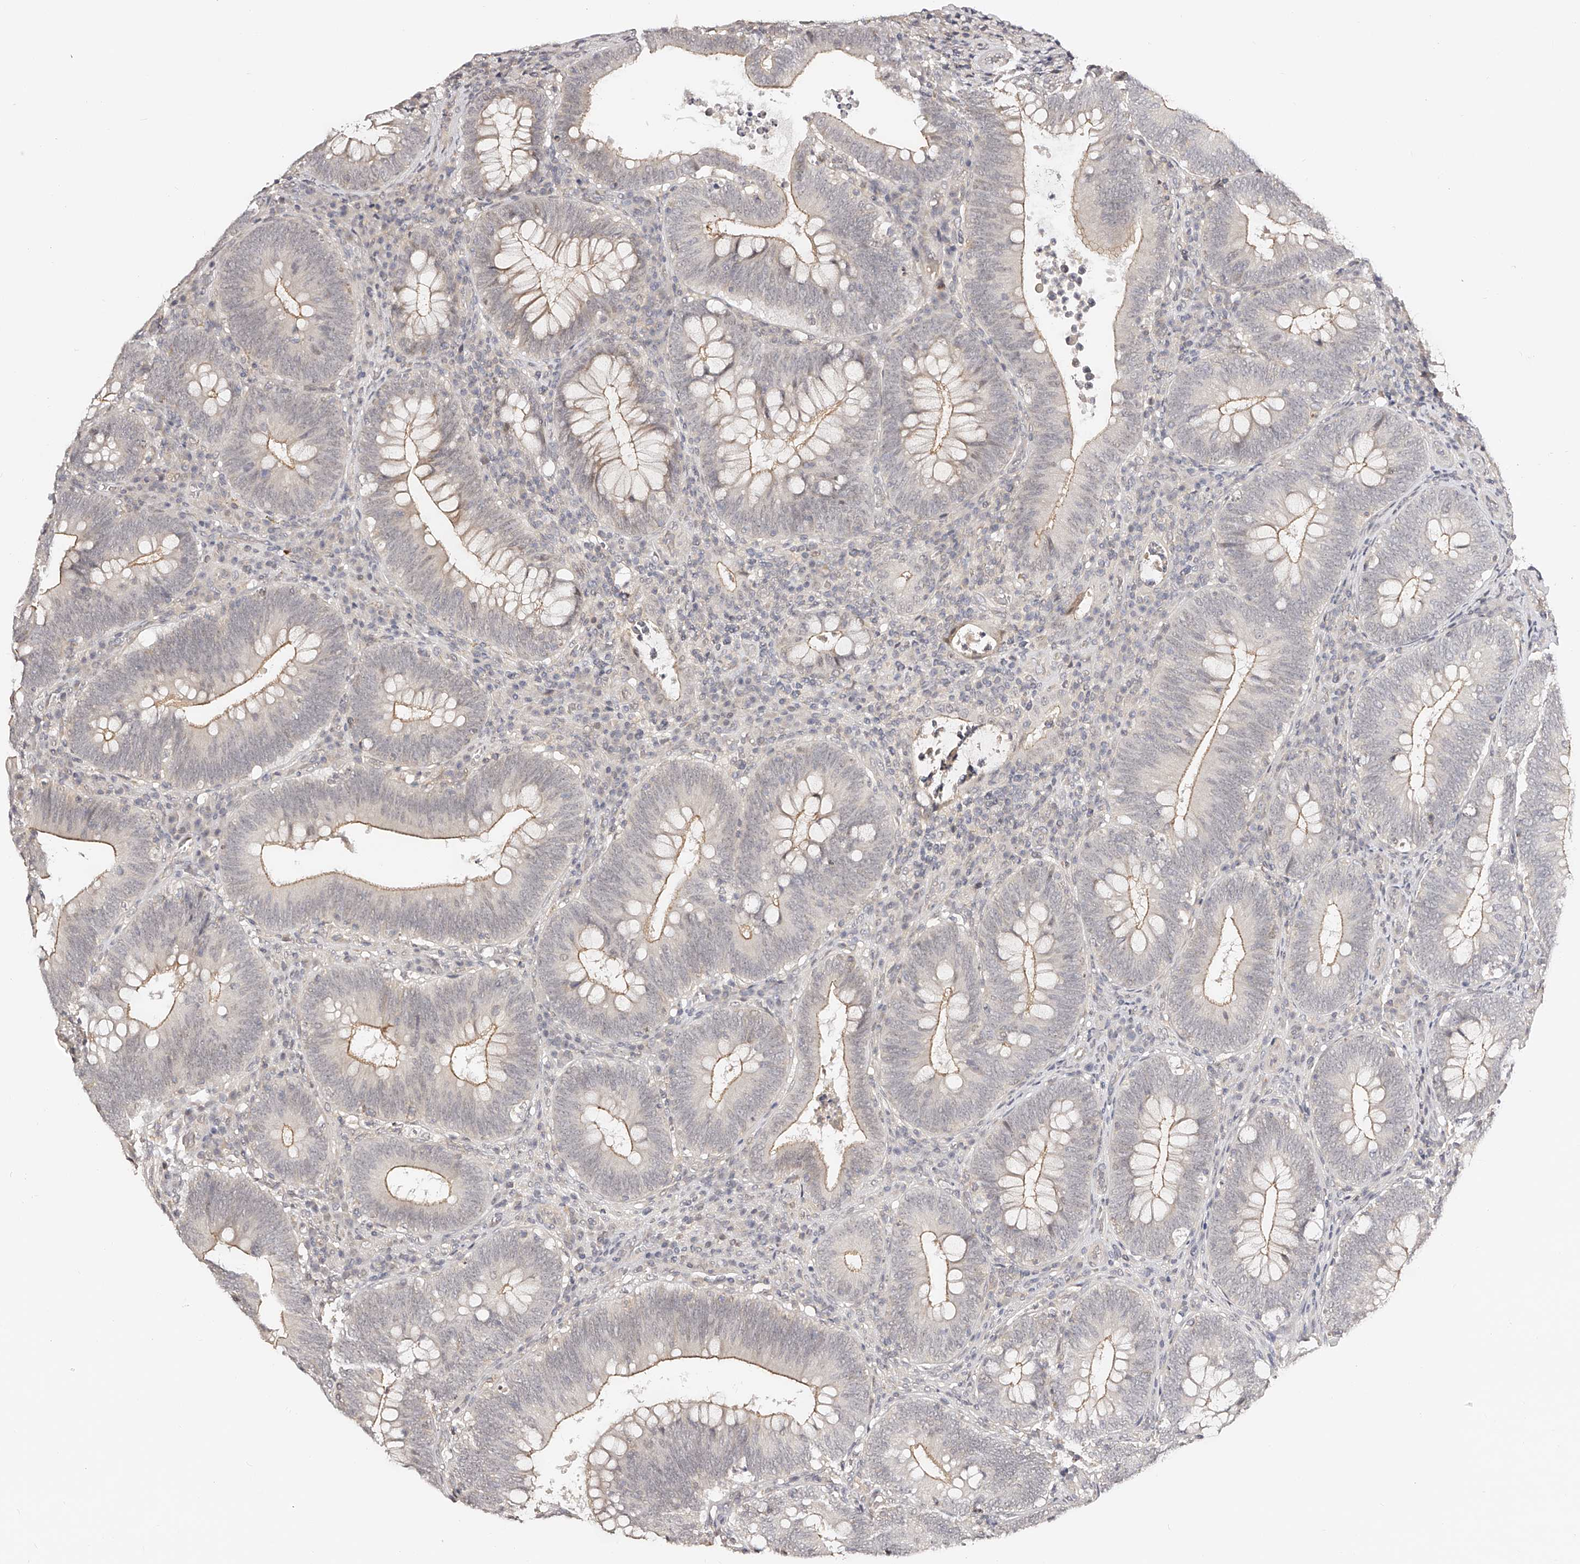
{"staining": {"intensity": "weak", "quantity": "25%-75%", "location": "cytoplasmic/membranous"}, "tissue": "colorectal cancer", "cell_type": "Tumor cells", "image_type": "cancer", "snomed": [{"axis": "morphology", "description": "Normal tissue, NOS"}, {"axis": "topography", "description": "Colon"}], "caption": "The photomicrograph reveals staining of colorectal cancer, revealing weak cytoplasmic/membranous protein expression (brown color) within tumor cells.", "gene": "ZNF789", "patient": {"sex": "female", "age": 82}}